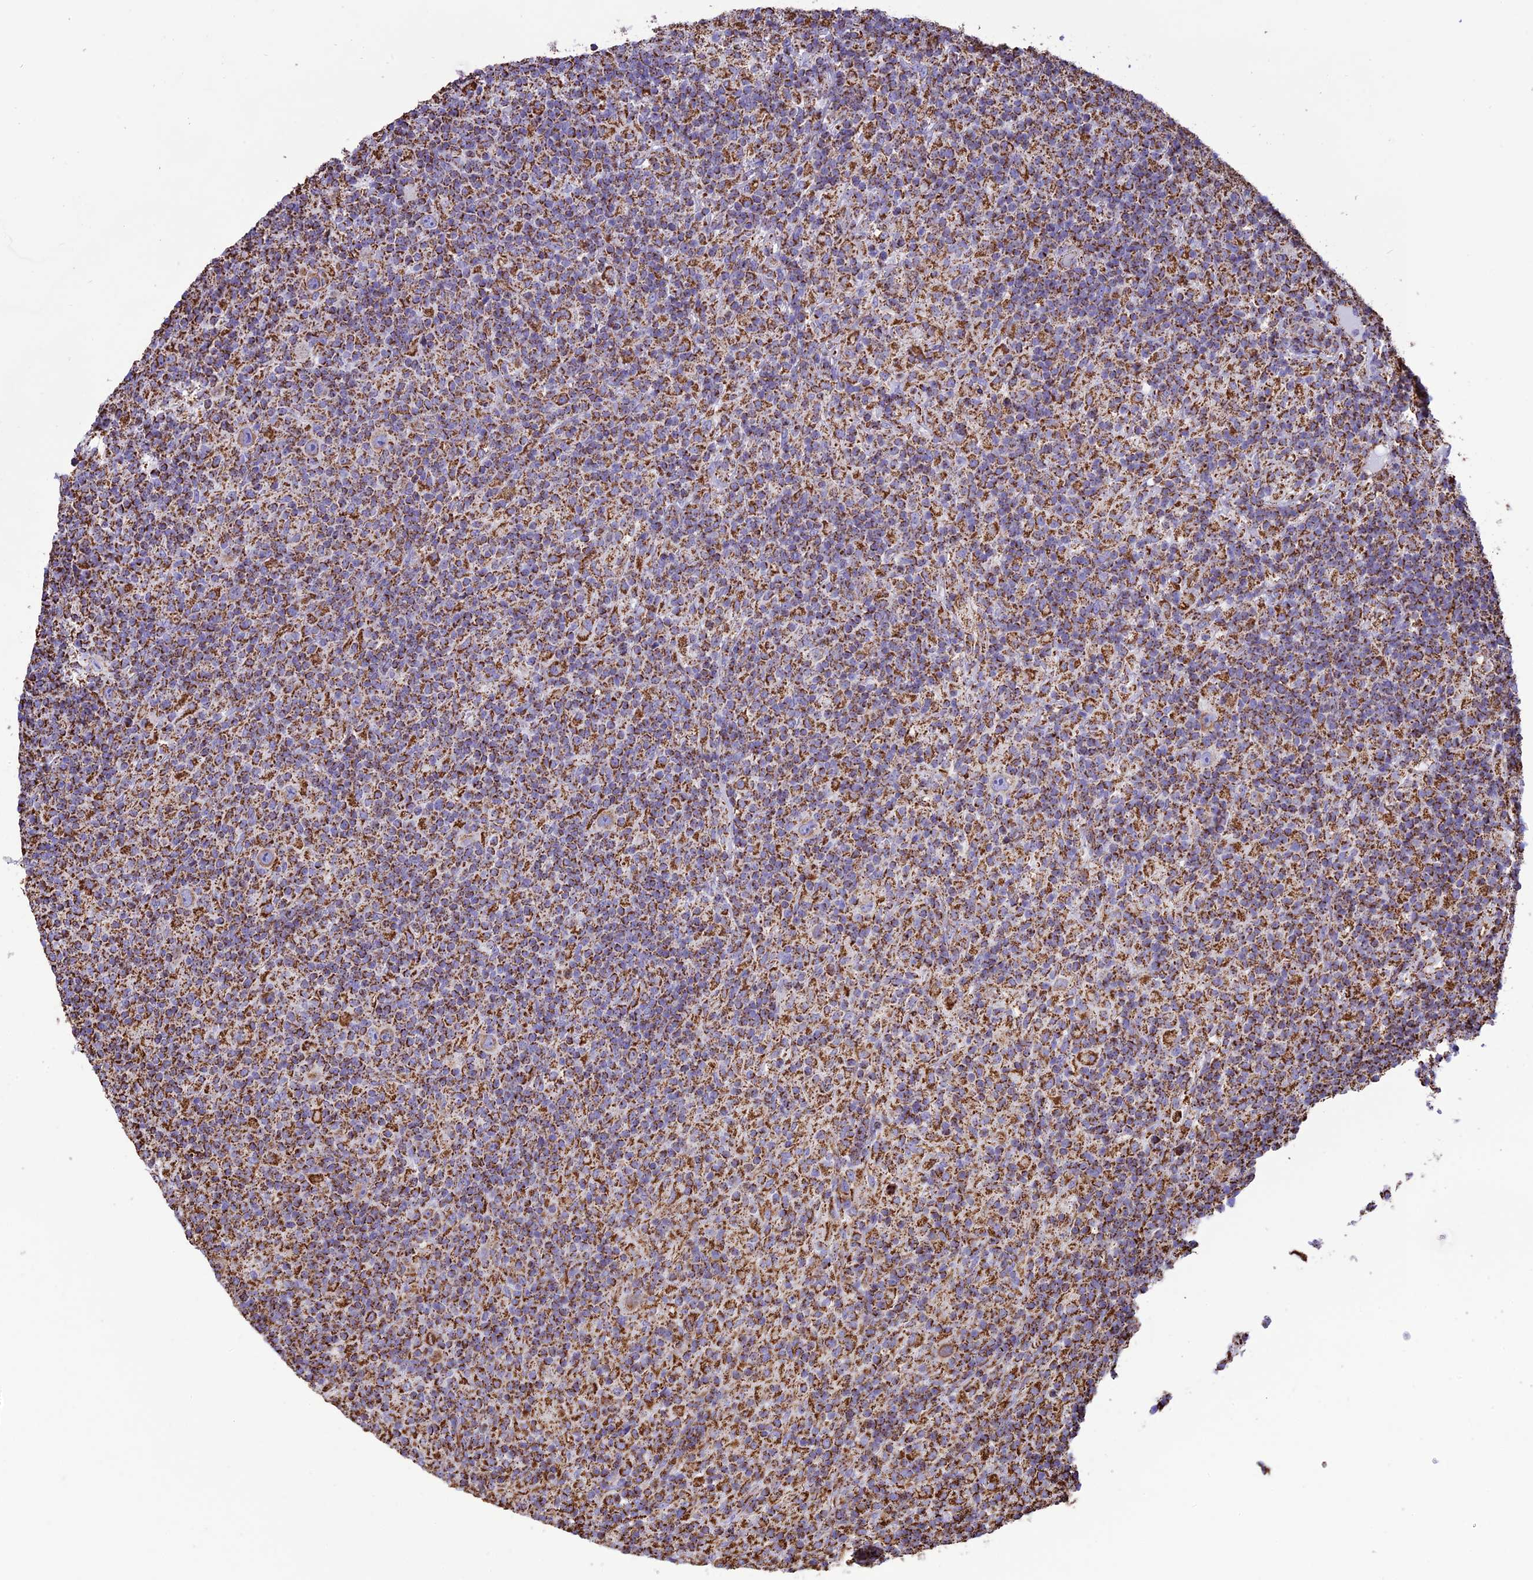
{"staining": {"intensity": "moderate", "quantity": "25%-75%", "location": "cytoplasmic/membranous"}, "tissue": "lymphoma", "cell_type": "Tumor cells", "image_type": "cancer", "snomed": [{"axis": "morphology", "description": "Hodgkin's disease, NOS"}, {"axis": "topography", "description": "Lymph node"}], "caption": "Human lymphoma stained with a protein marker reveals moderate staining in tumor cells.", "gene": "NDUFAF1", "patient": {"sex": "male", "age": 70}}